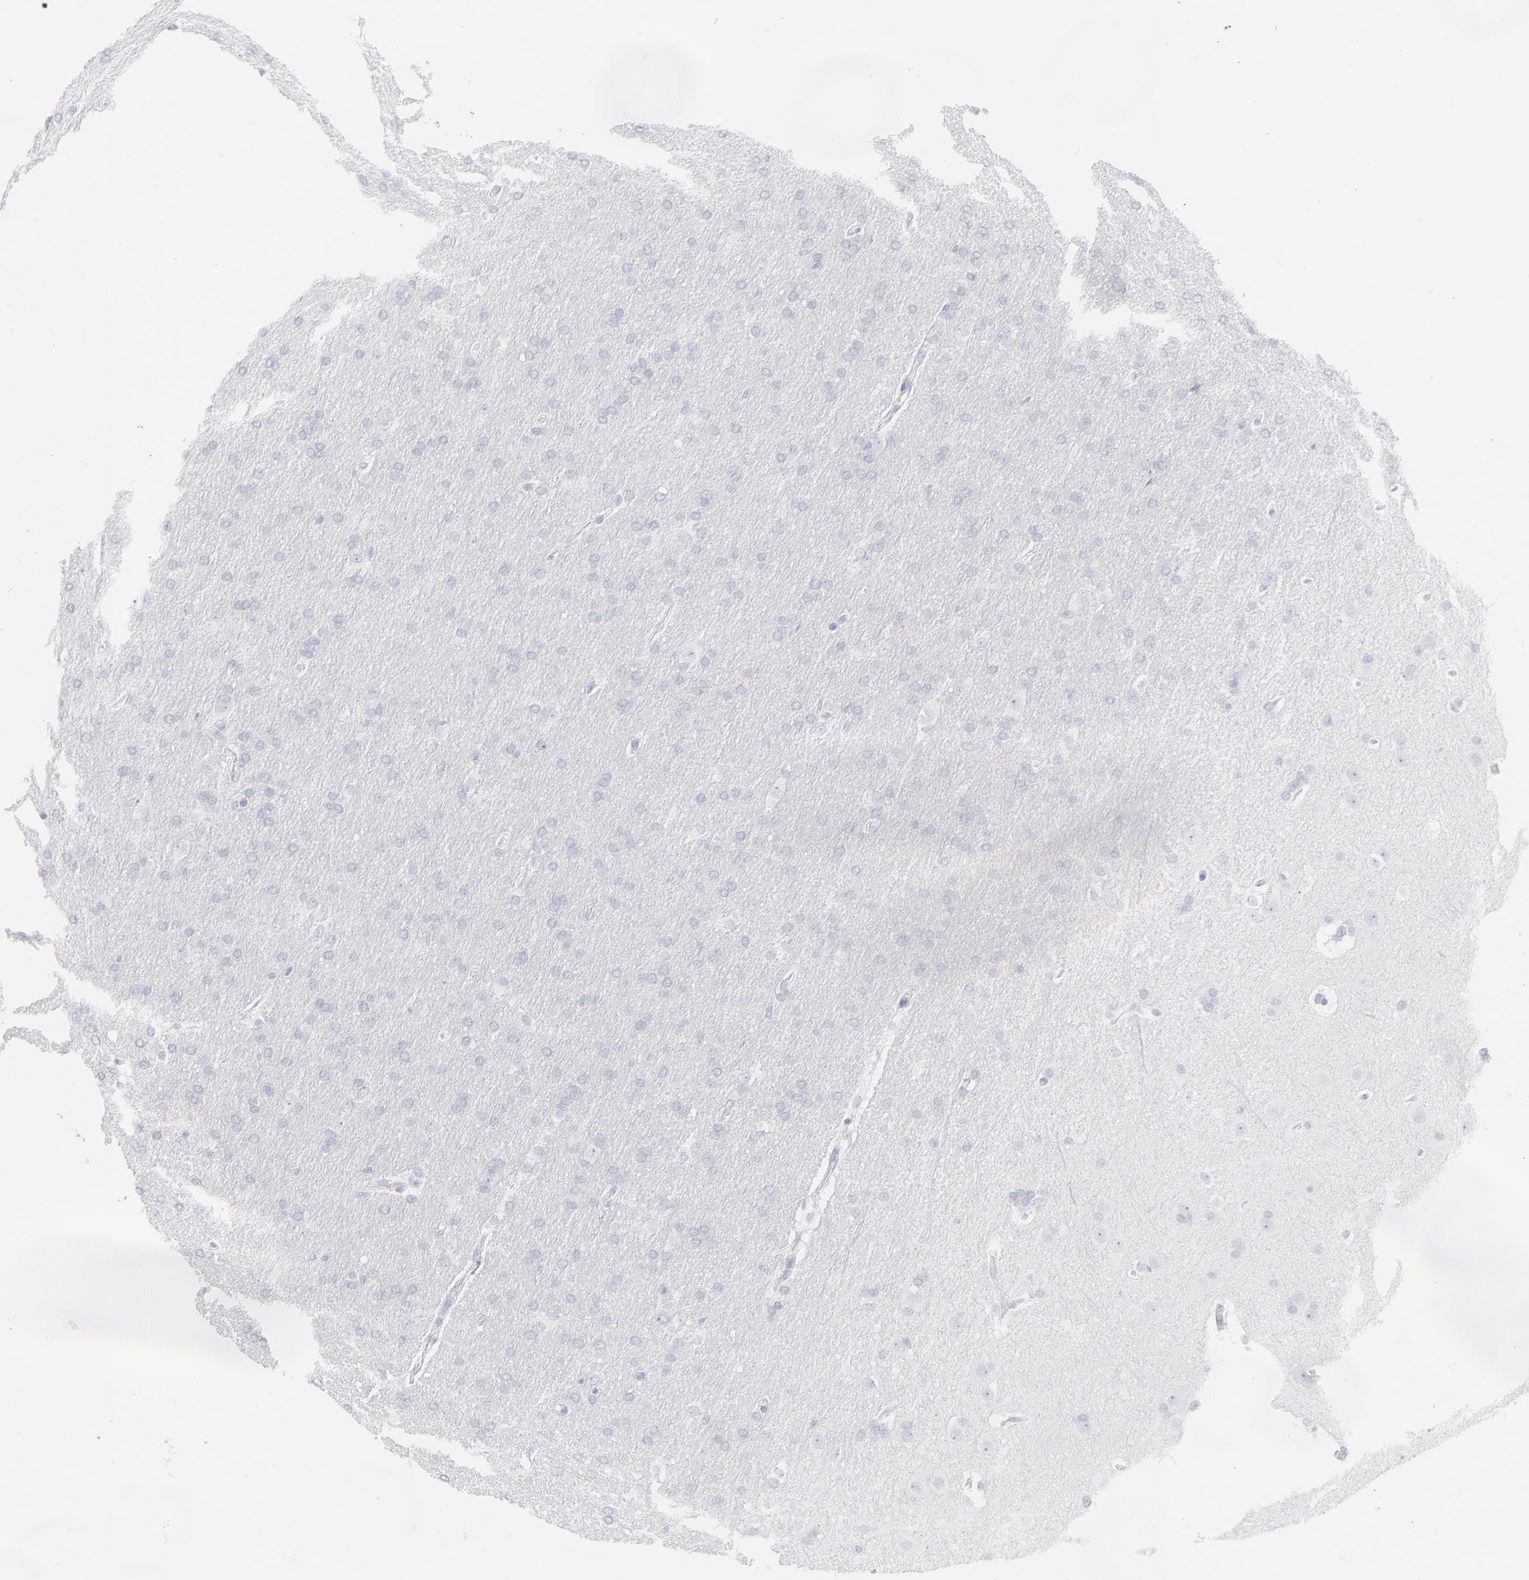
{"staining": {"intensity": "negative", "quantity": "none", "location": "none"}, "tissue": "glioma", "cell_type": "Tumor cells", "image_type": "cancer", "snomed": [{"axis": "morphology", "description": "Glioma, malignant, Low grade"}, {"axis": "topography", "description": "Brain"}], "caption": "IHC image of glioma stained for a protein (brown), which exhibits no staining in tumor cells.", "gene": "ELF3", "patient": {"sex": "female", "age": 32}}